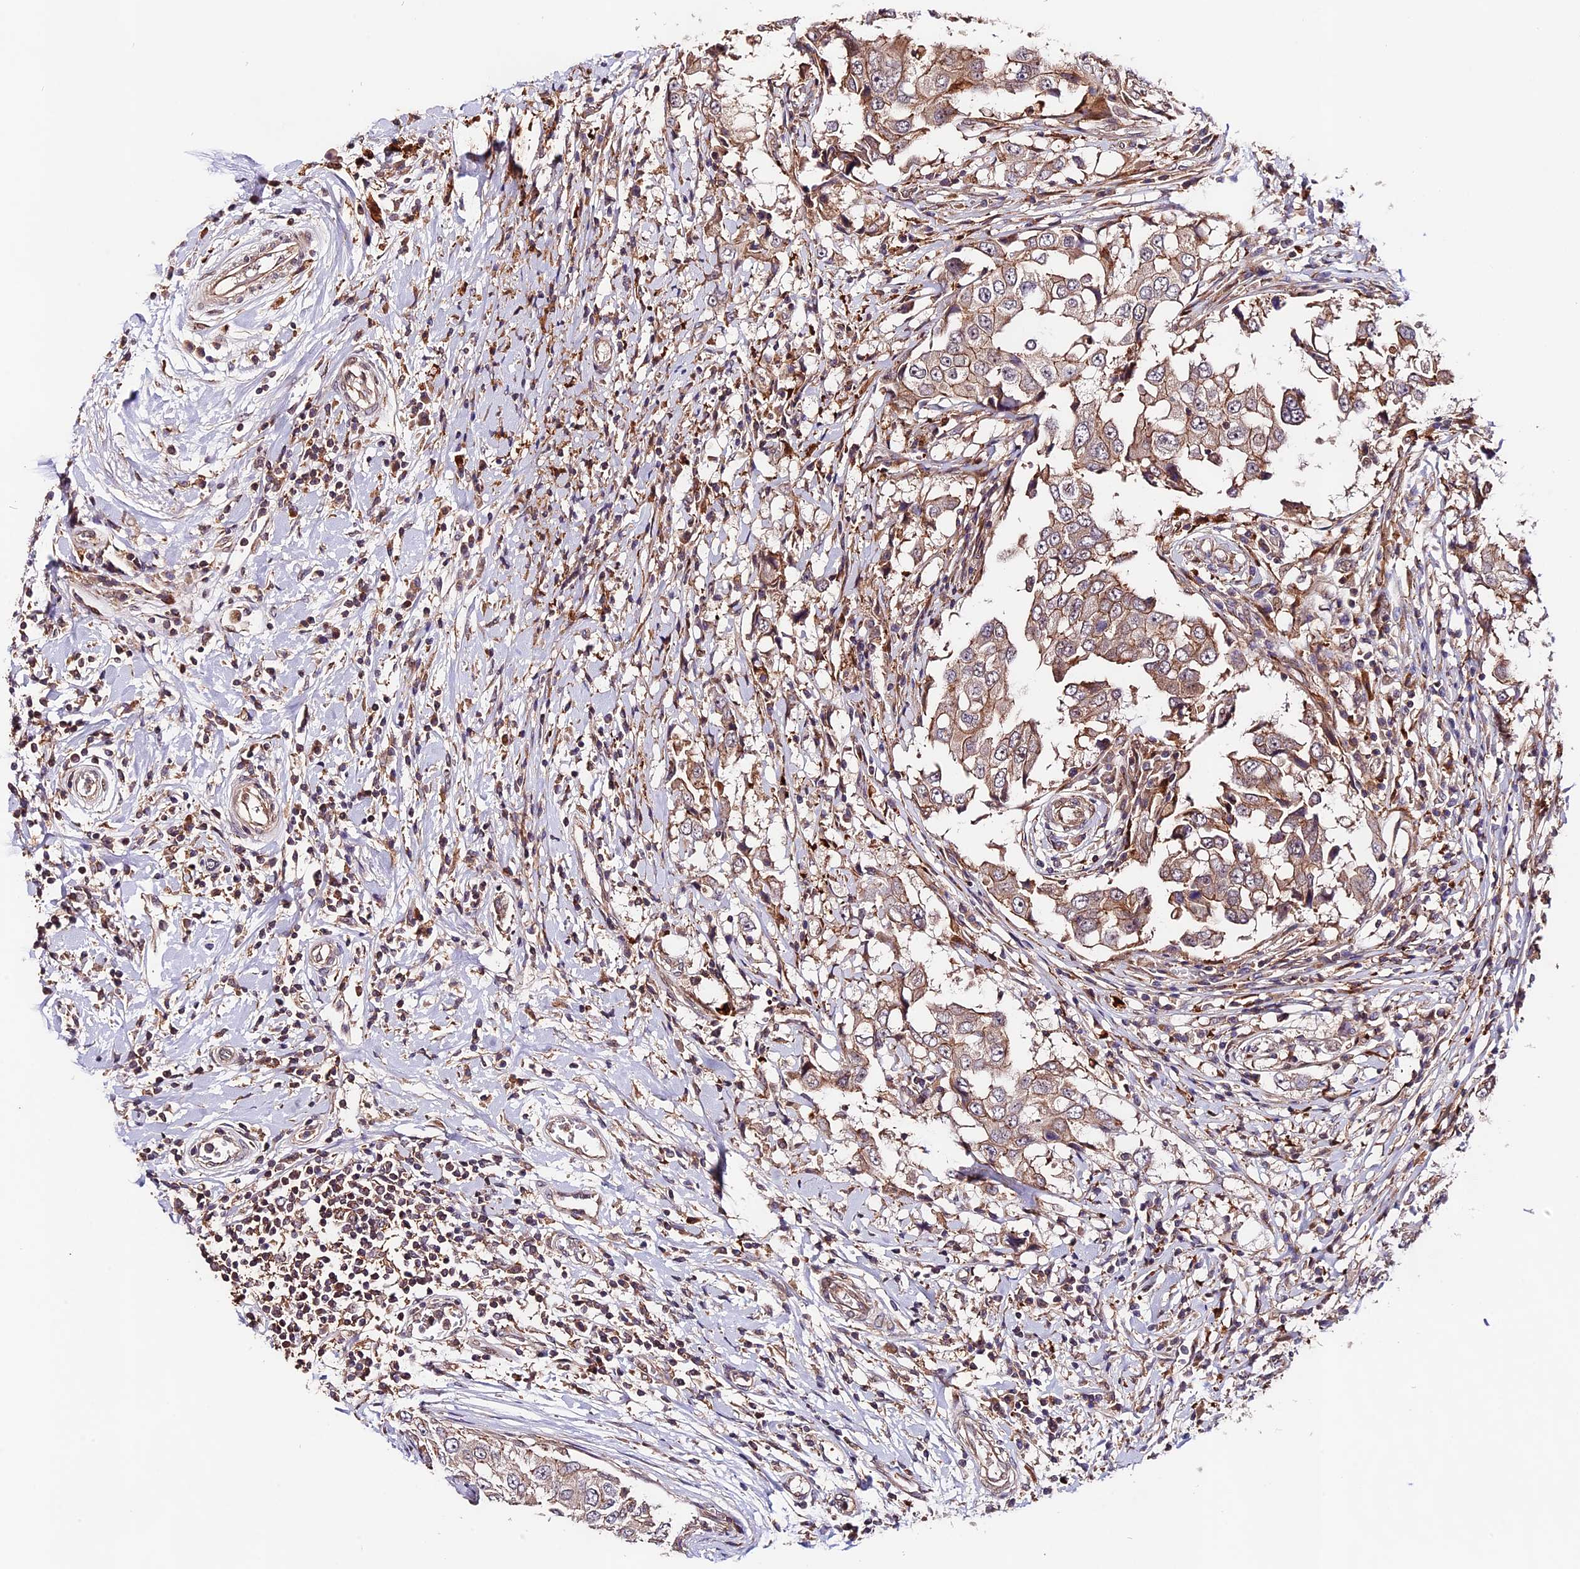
{"staining": {"intensity": "weak", "quantity": "25%-75%", "location": "cytoplasmic/membranous"}, "tissue": "breast cancer", "cell_type": "Tumor cells", "image_type": "cancer", "snomed": [{"axis": "morphology", "description": "Duct carcinoma"}, {"axis": "topography", "description": "Breast"}], "caption": "High-power microscopy captured an immunohistochemistry (IHC) photomicrograph of breast infiltrating ductal carcinoma, revealing weak cytoplasmic/membranous positivity in approximately 25%-75% of tumor cells. Immunohistochemistry stains the protein in brown and the nuclei are stained blue.", "gene": "CACNA1H", "patient": {"sex": "female", "age": 27}}